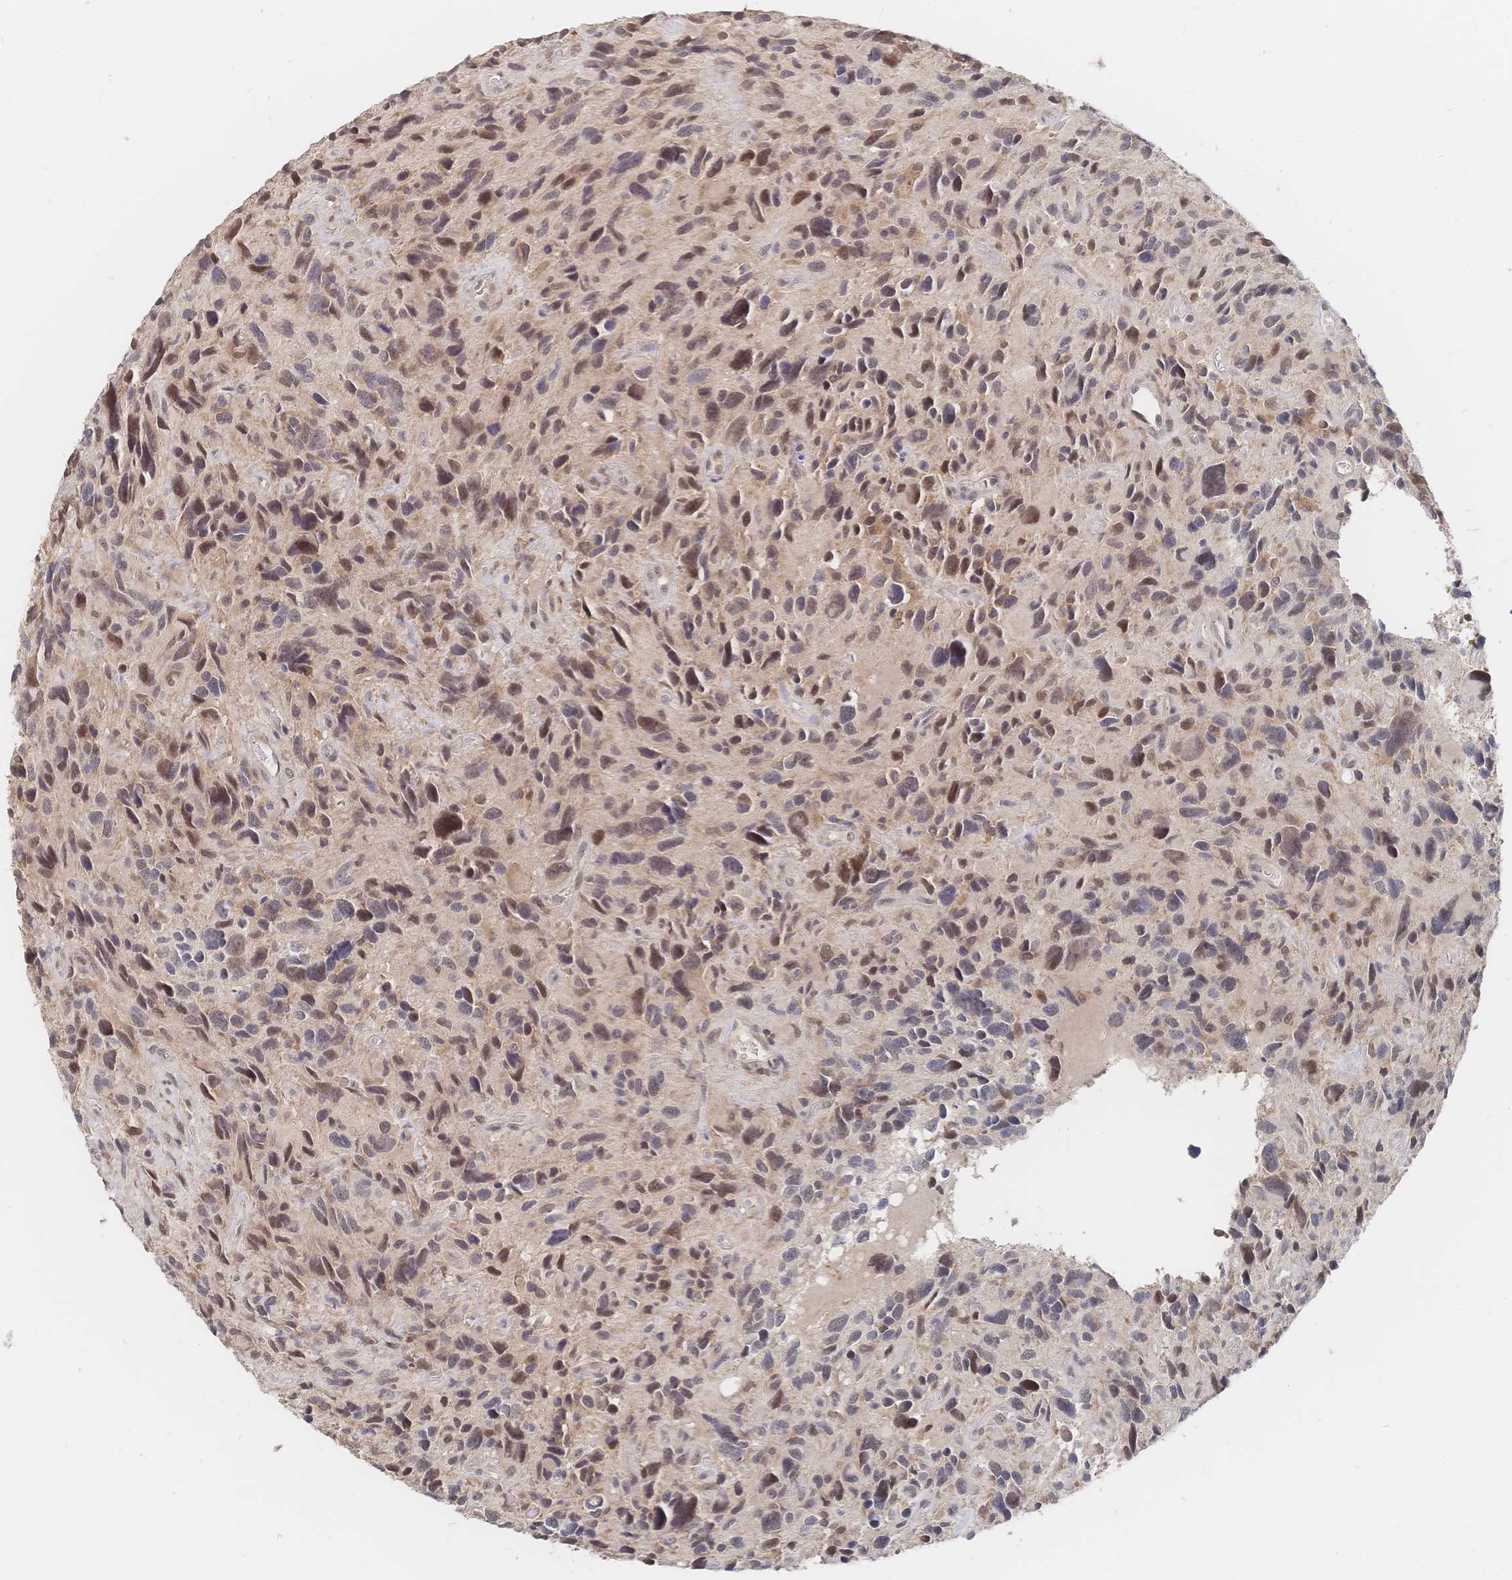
{"staining": {"intensity": "weak", "quantity": "25%-75%", "location": "nuclear"}, "tissue": "glioma", "cell_type": "Tumor cells", "image_type": "cancer", "snomed": [{"axis": "morphology", "description": "Glioma, malignant, High grade"}, {"axis": "topography", "description": "Brain"}], "caption": "Malignant glioma (high-grade) stained with a brown dye exhibits weak nuclear positive staining in approximately 25%-75% of tumor cells.", "gene": "LRP5", "patient": {"sex": "male", "age": 46}}